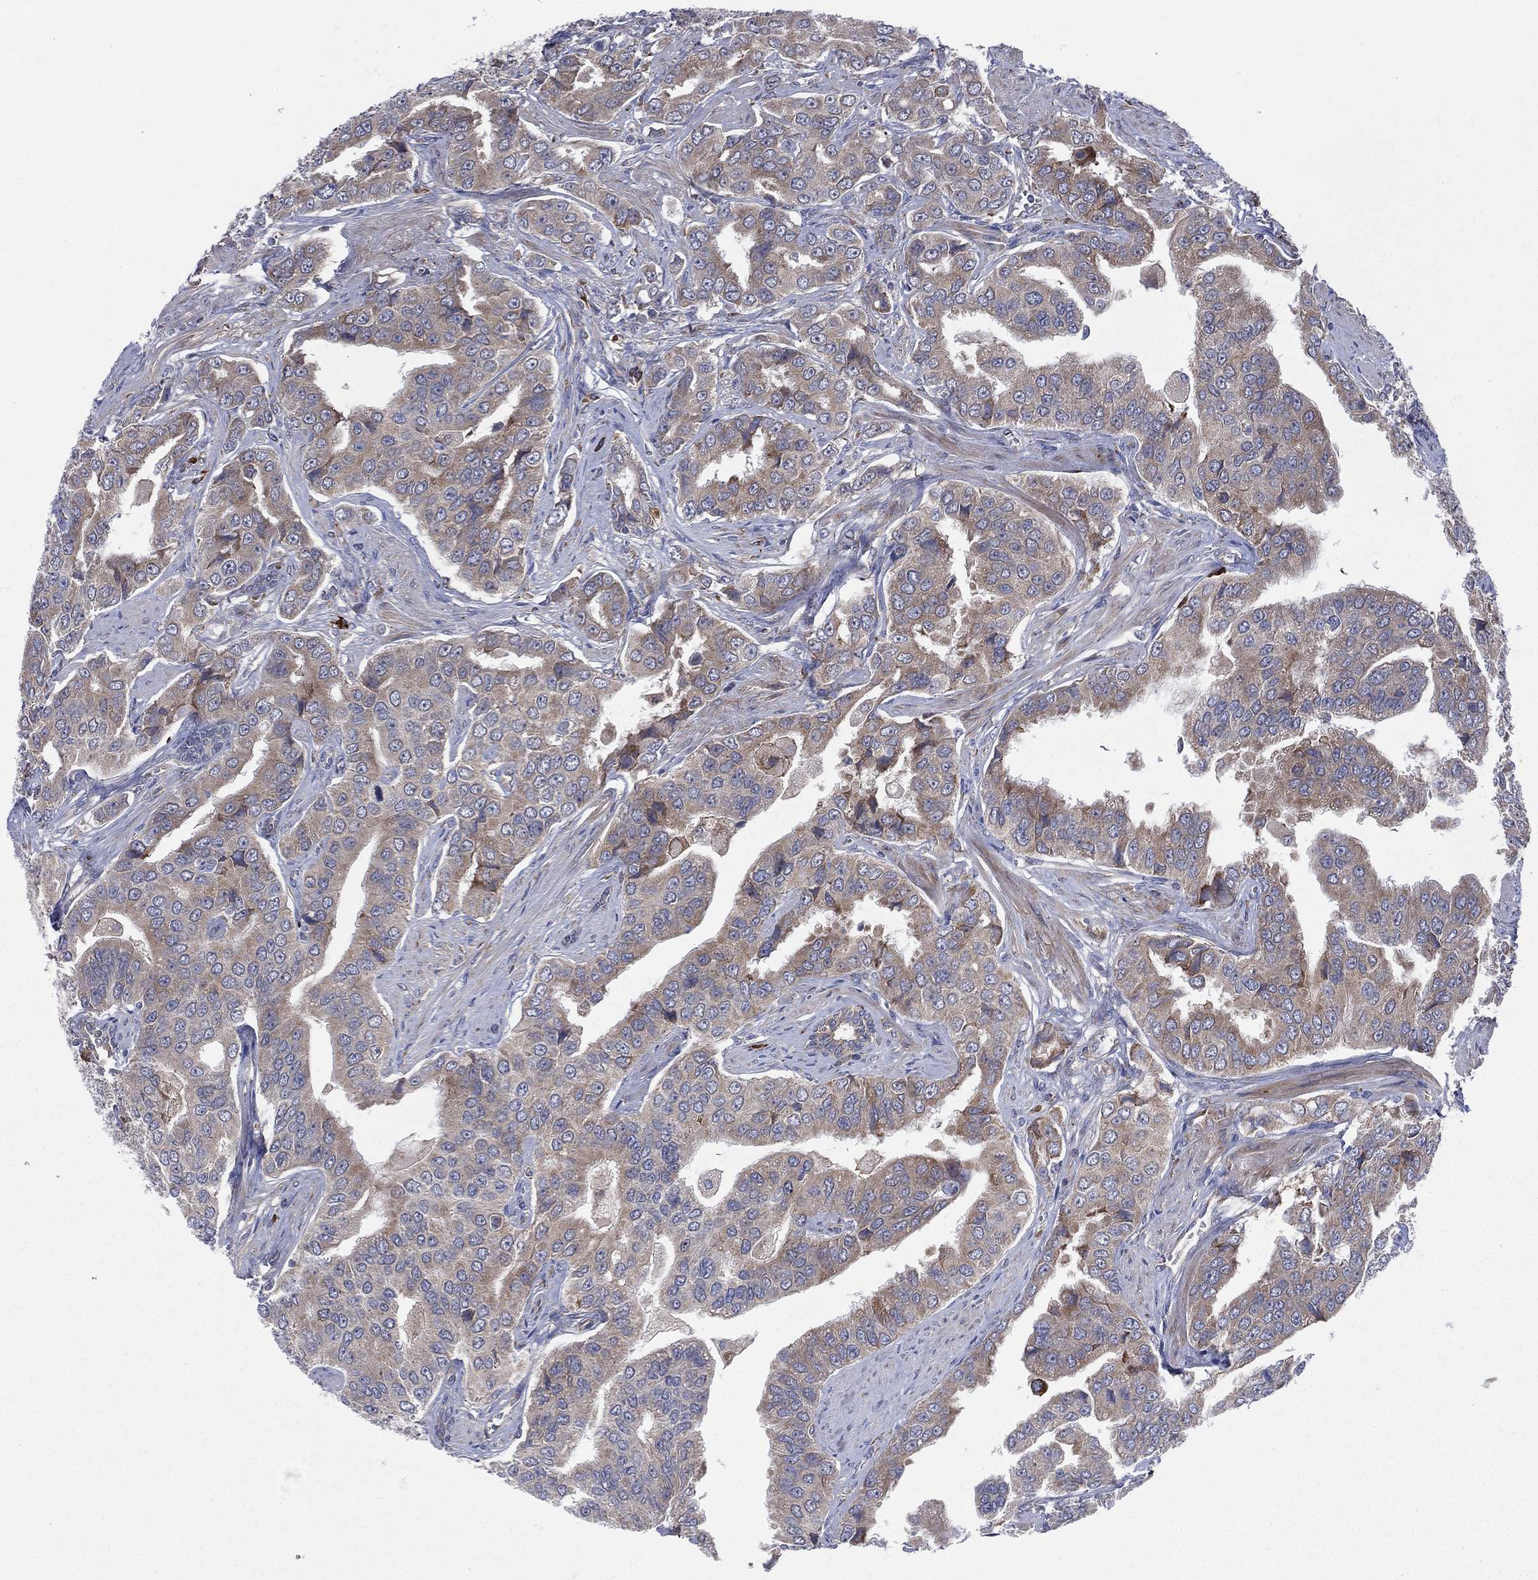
{"staining": {"intensity": "weak", "quantity": ">75%", "location": "cytoplasmic/membranous"}, "tissue": "prostate cancer", "cell_type": "Tumor cells", "image_type": "cancer", "snomed": [{"axis": "morphology", "description": "Adenocarcinoma, NOS"}, {"axis": "topography", "description": "Prostate and seminal vesicle, NOS"}, {"axis": "topography", "description": "Prostate"}], "caption": "Immunohistochemical staining of human prostate cancer (adenocarcinoma) displays low levels of weak cytoplasmic/membranous protein staining in approximately >75% of tumor cells.", "gene": "CCDC159", "patient": {"sex": "male", "age": 69}}